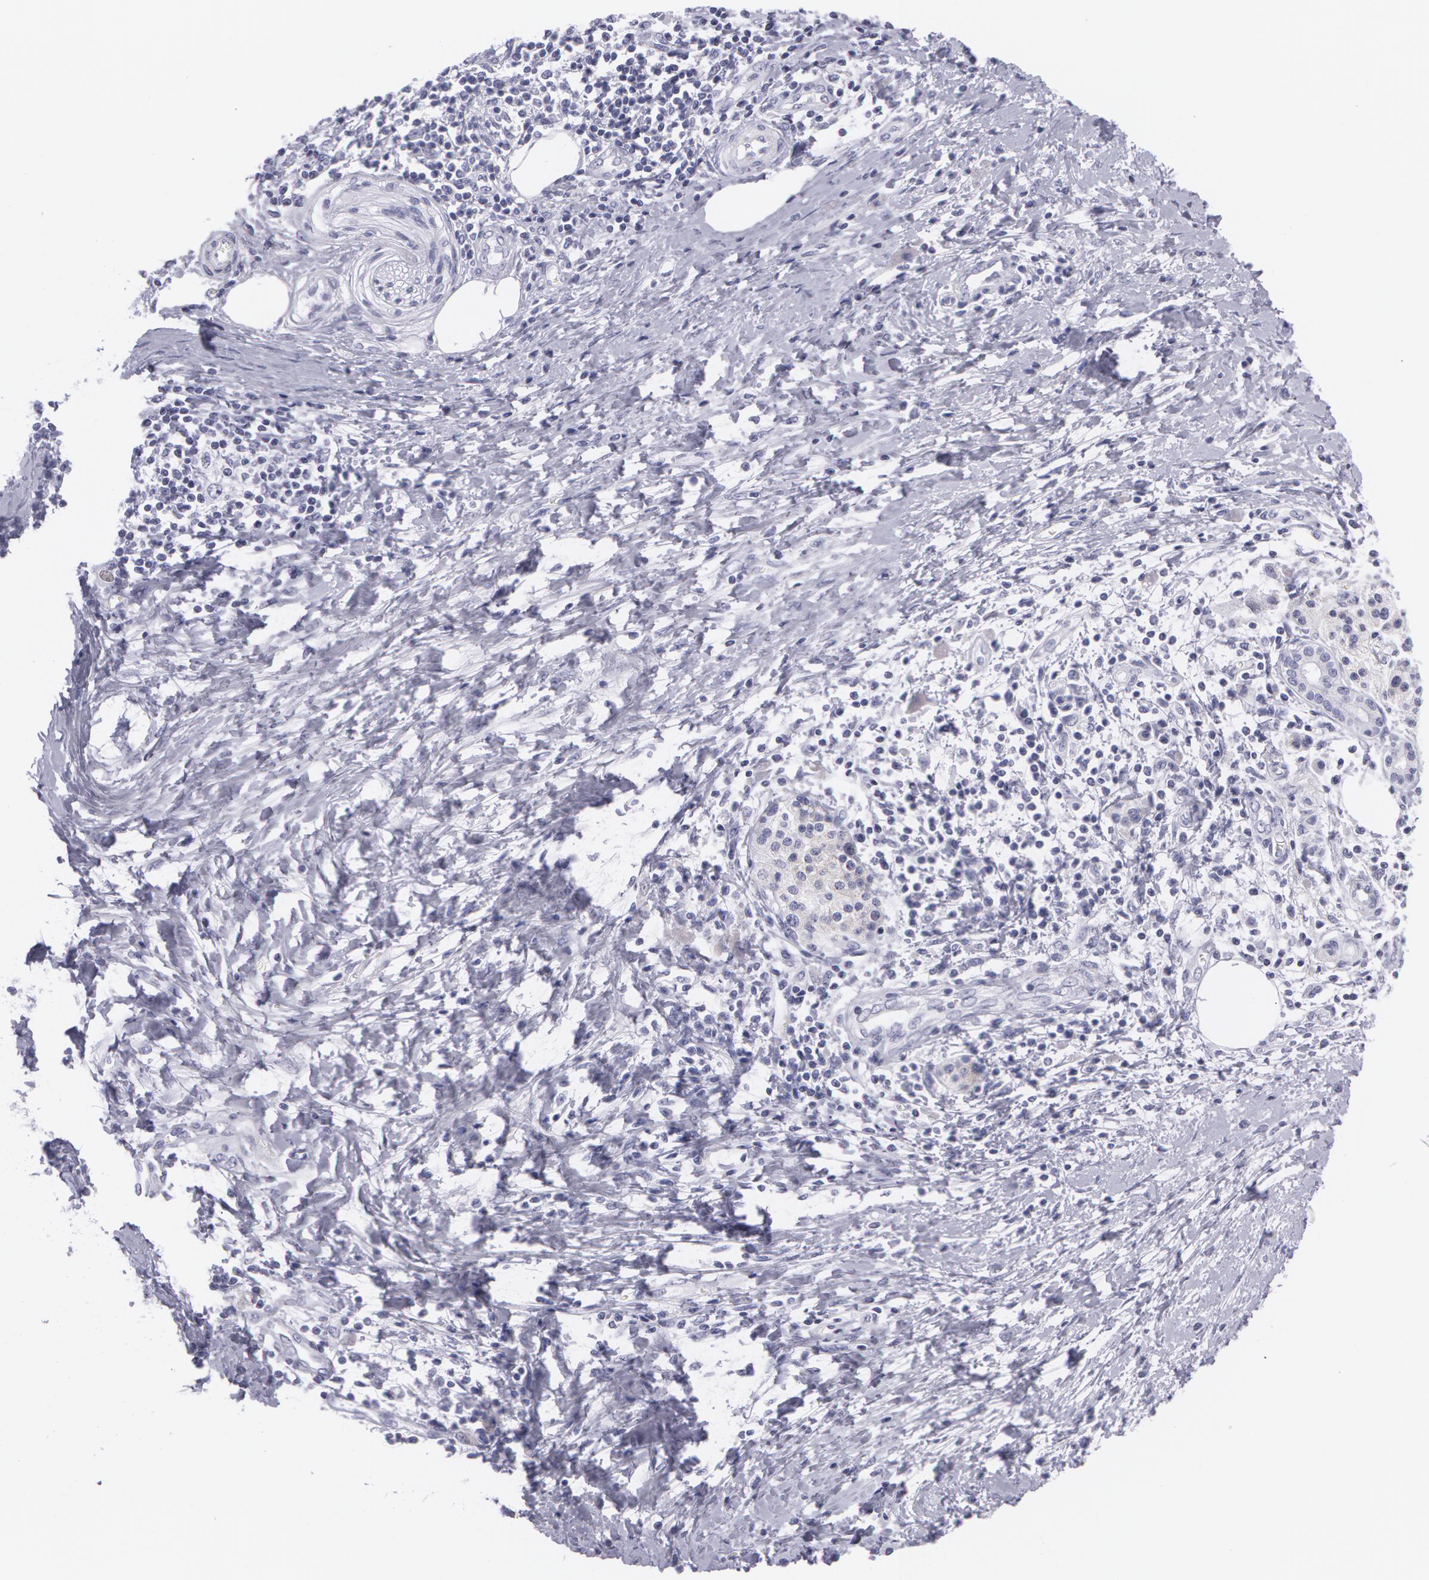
{"staining": {"intensity": "negative", "quantity": "none", "location": "none"}, "tissue": "pancreatic cancer", "cell_type": "Tumor cells", "image_type": "cancer", "snomed": [{"axis": "morphology", "description": "Adenocarcinoma, NOS"}, {"axis": "topography", "description": "Pancreas"}], "caption": "Tumor cells are negative for brown protein staining in adenocarcinoma (pancreatic).", "gene": "AMACR", "patient": {"sex": "female", "age": 66}}